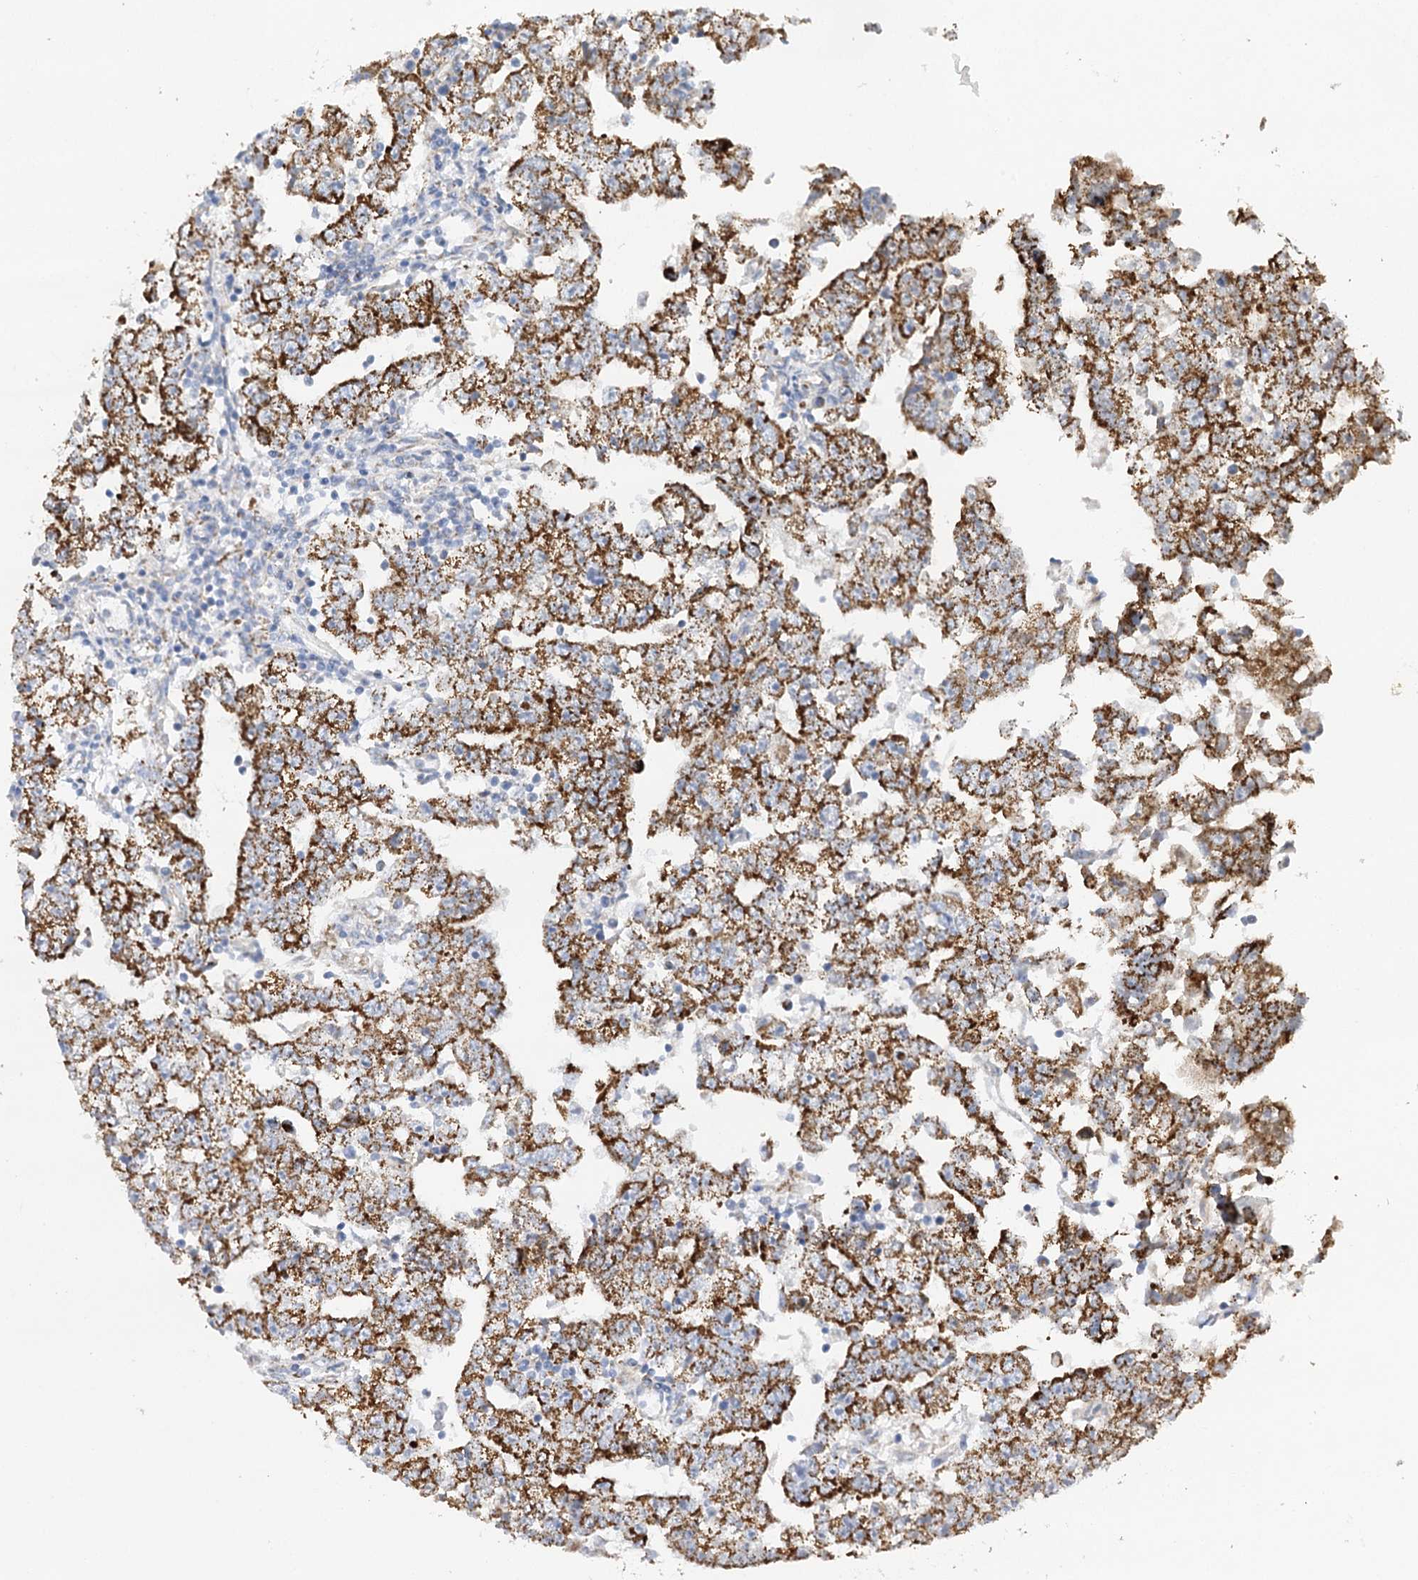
{"staining": {"intensity": "strong", "quantity": ">75%", "location": "cytoplasmic/membranous"}, "tissue": "testis cancer", "cell_type": "Tumor cells", "image_type": "cancer", "snomed": [{"axis": "morphology", "description": "Carcinoma, Embryonal, NOS"}, {"axis": "topography", "description": "Testis"}], "caption": "Protein analysis of testis embryonal carcinoma tissue demonstrates strong cytoplasmic/membranous expression in about >75% of tumor cells. (brown staining indicates protein expression, while blue staining denotes nuclei).", "gene": "DHTKD1", "patient": {"sex": "male", "age": 25}}